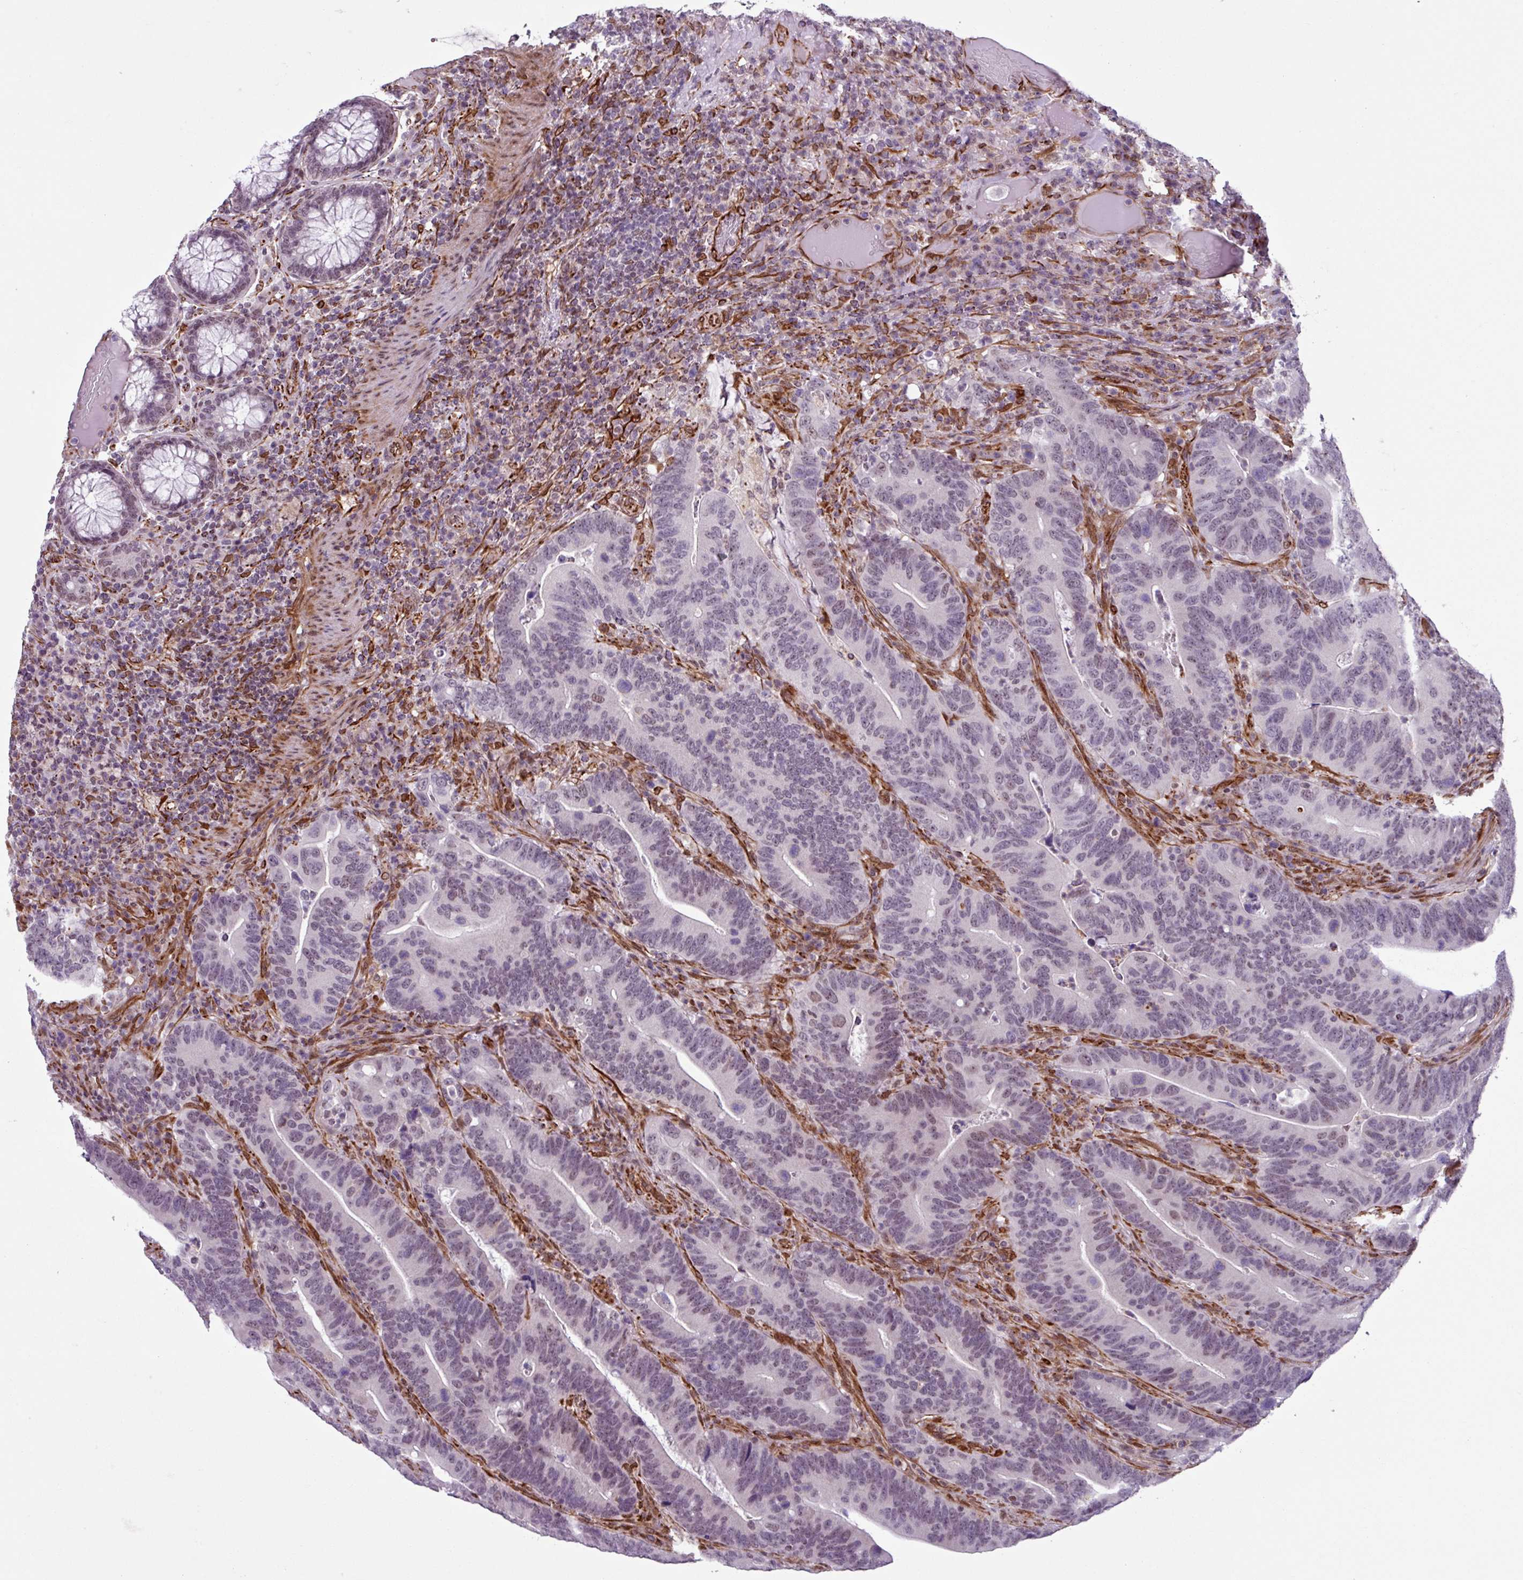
{"staining": {"intensity": "weak", "quantity": "<25%", "location": "nuclear"}, "tissue": "colorectal cancer", "cell_type": "Tumor cells", "image_type": "cancer", "snomed": [{"axis": "morphology", "description": "Adenocarcinoma, NOS"}, {"axis": "topography", "description": "Colon"}], "caption": "The histopathology image displays no staining of tumor cells in colorectal cancer (adenocarcinoma).", "gene": "CHD3", "patient": {"sex": "female", "age": 66}}